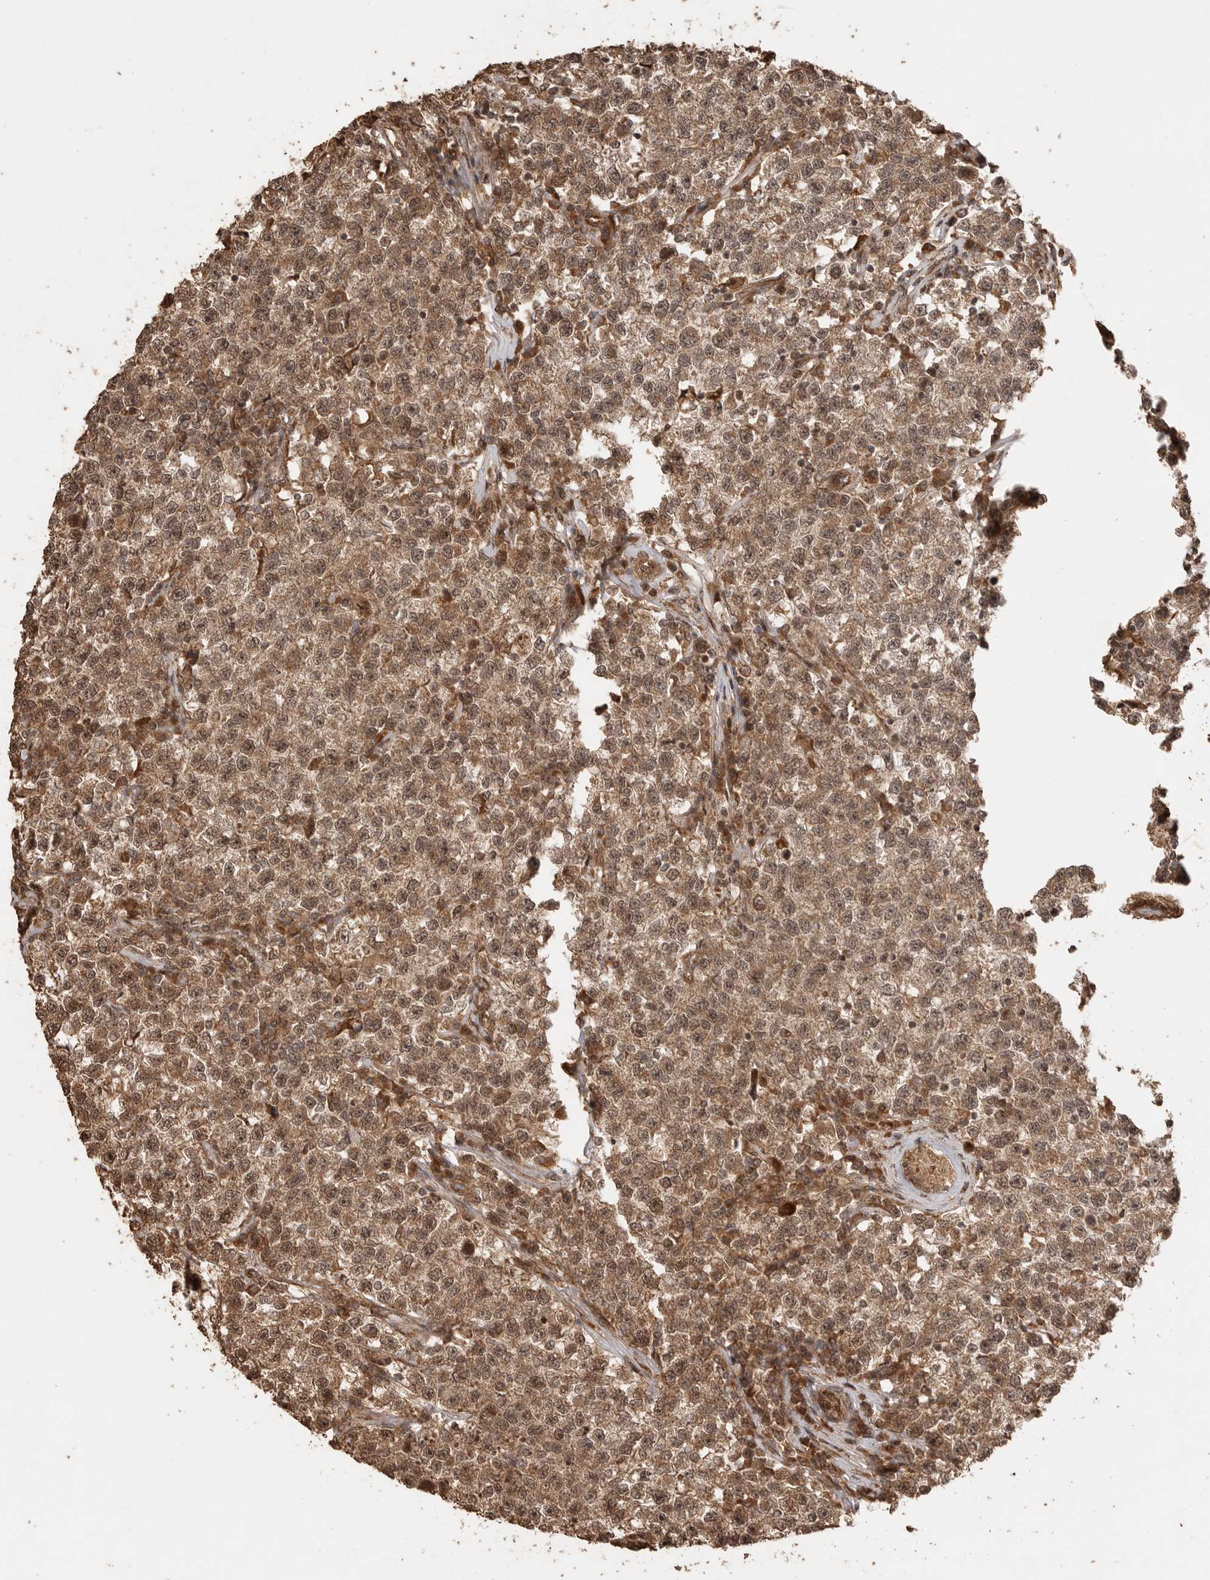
{"staining": {"intensity": "moderate", "quantity": ">75%", "location": "cytoplasmic/membranous"}, "tissue": "testis cancer", "cell_type": "Tumor cells", "image_type": "cancer", "snomed": [{"axis": "morphology", "description": "Seminoma, NOS"}, {"axis": "topography", "description": "Testis"}], "caption": "Moderate cytoplasmic/membranous staining is appreciated in approximately >75% of tumor cells in testis seminoma.", "gene": "BOC", "patient": {"sex": "male", "age": 22}}